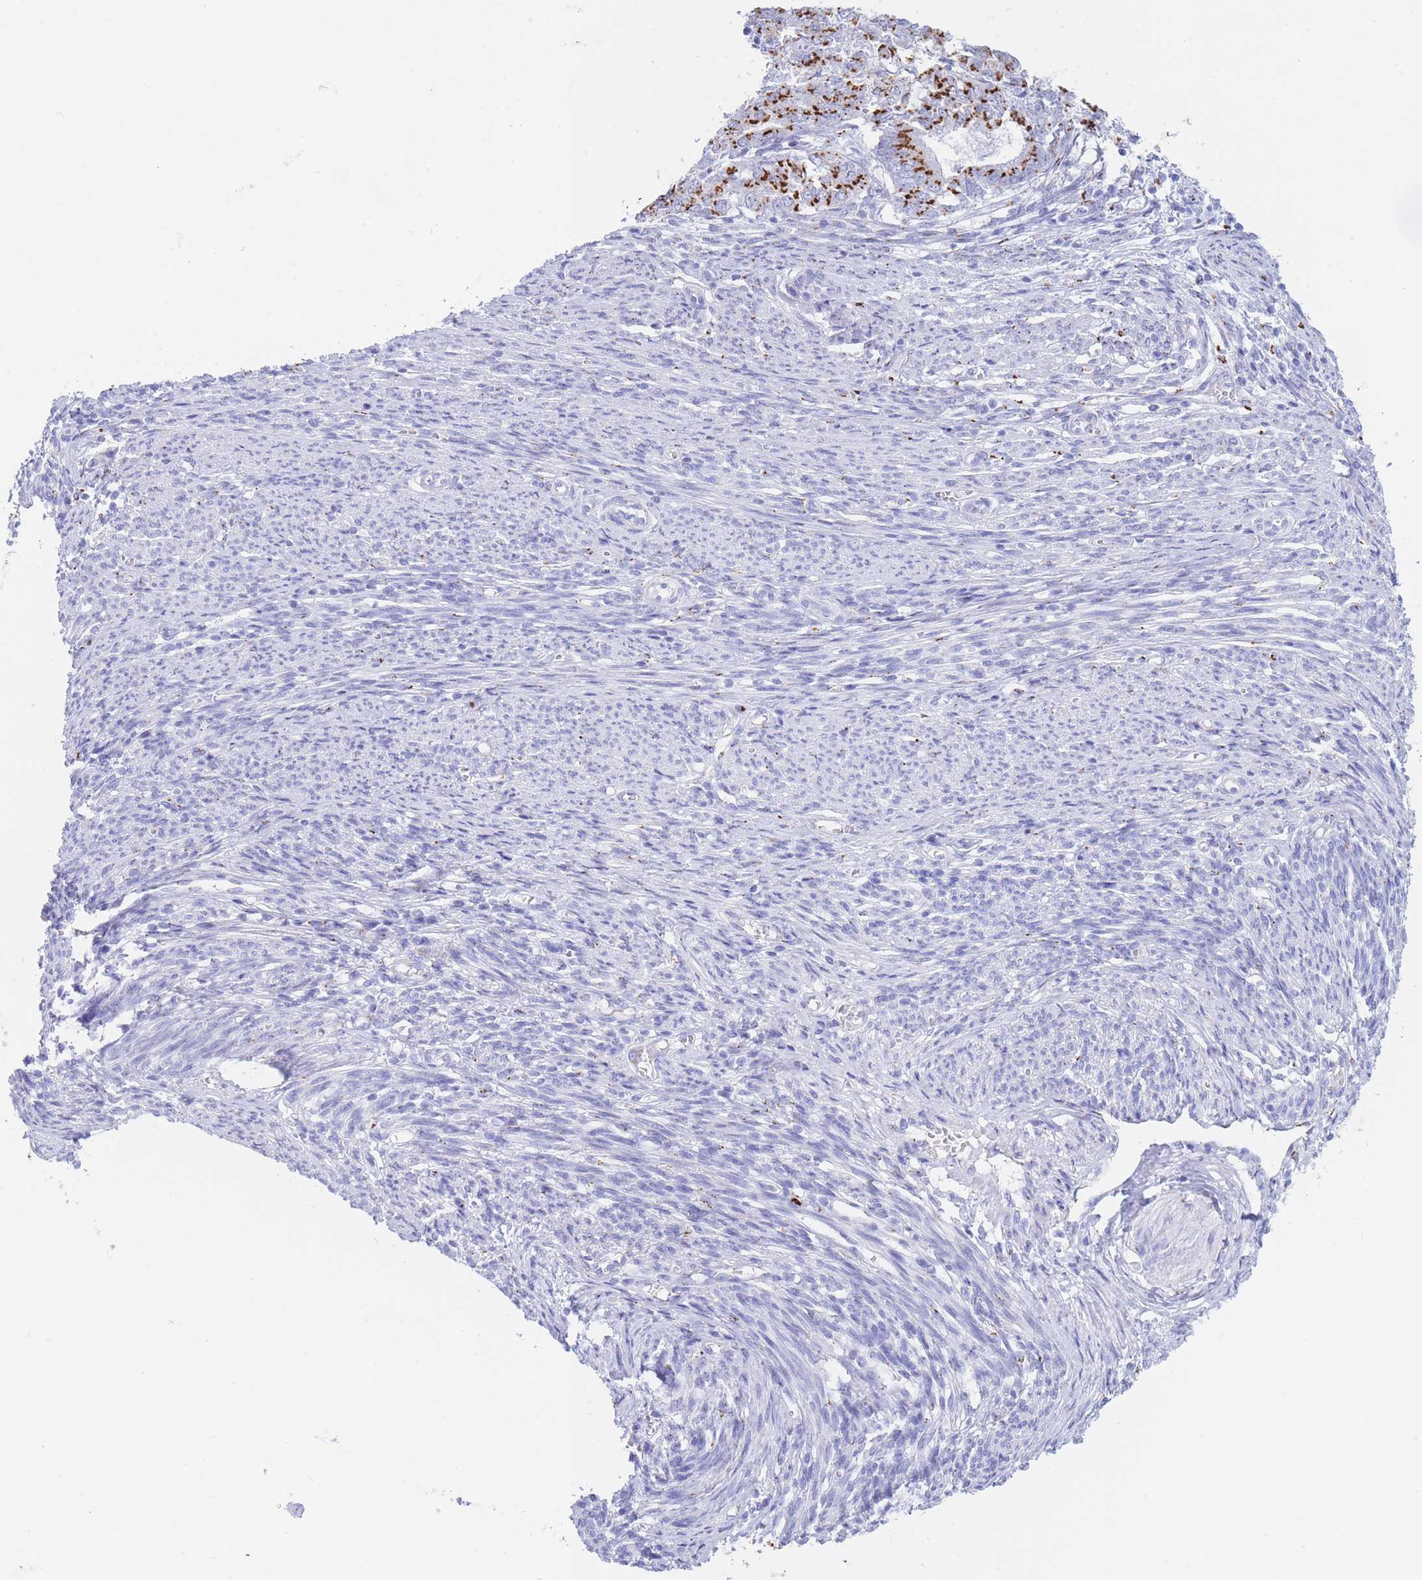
{"staining": {"intensity": "strong", "quantity": ">75%", "location": "cytoplasmic/membranous"}, "tissue": "endometrial cancer", "cell_type": "Tumor cells", "image_type": "cancer", "snomed": [{"axis": "morphology", "description": "Adenocarcinoma, NOS"}, {"axis": "topography", "description": "Endometrium"}], "caption": "Immunohistochemistry (IHC) of endometrial cancer demonstrates high levels of strong cytoplasmic/membranous staining in about >75% of tumor cells.", "gene": "FAM3C", "patient": {"sex": "female", "age": 62}}